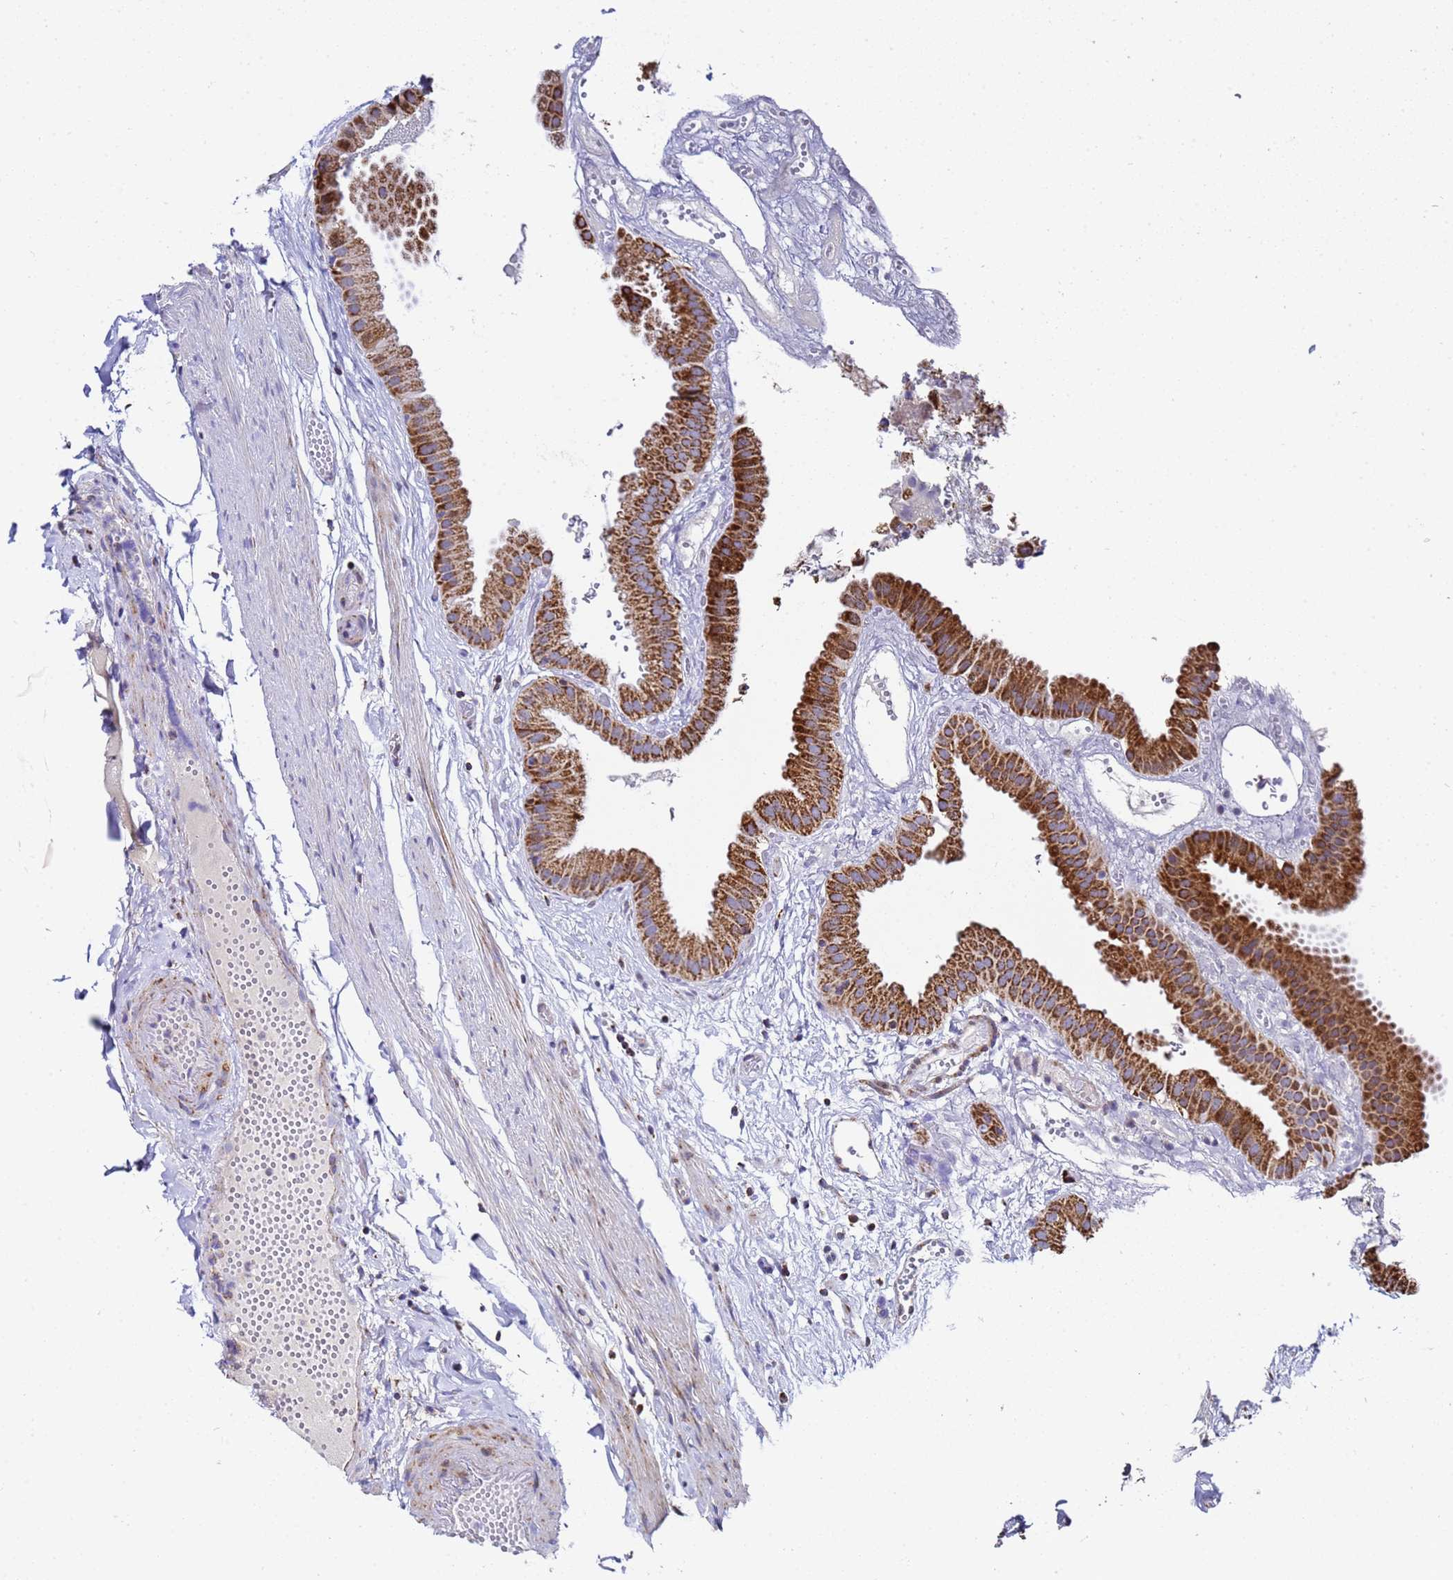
{"staining": {"intensity": "strong", "quantity": ">75%", "location": "cytoplasmic/membranous"}, "tissue": "gallbladder", "cell_type": "Glandular cells", "image_type": "normal", "snomed": [{"axis": "morphology", "description": "Normal tissue, NOS"}, {"axis": "topography", "description": "Gallbladder"}], "caption": "Immunohistochemical staining of normal gallbladder demonstrates >75% levels of strong cytoplasmic/membranous protein staining in approximately >75% of glandular cells. Ihc stains the protein of interest in brown and the nuclei are stained blue.", "gene": "MRPS12", "patient": {"sex": "female", "age": 61}}